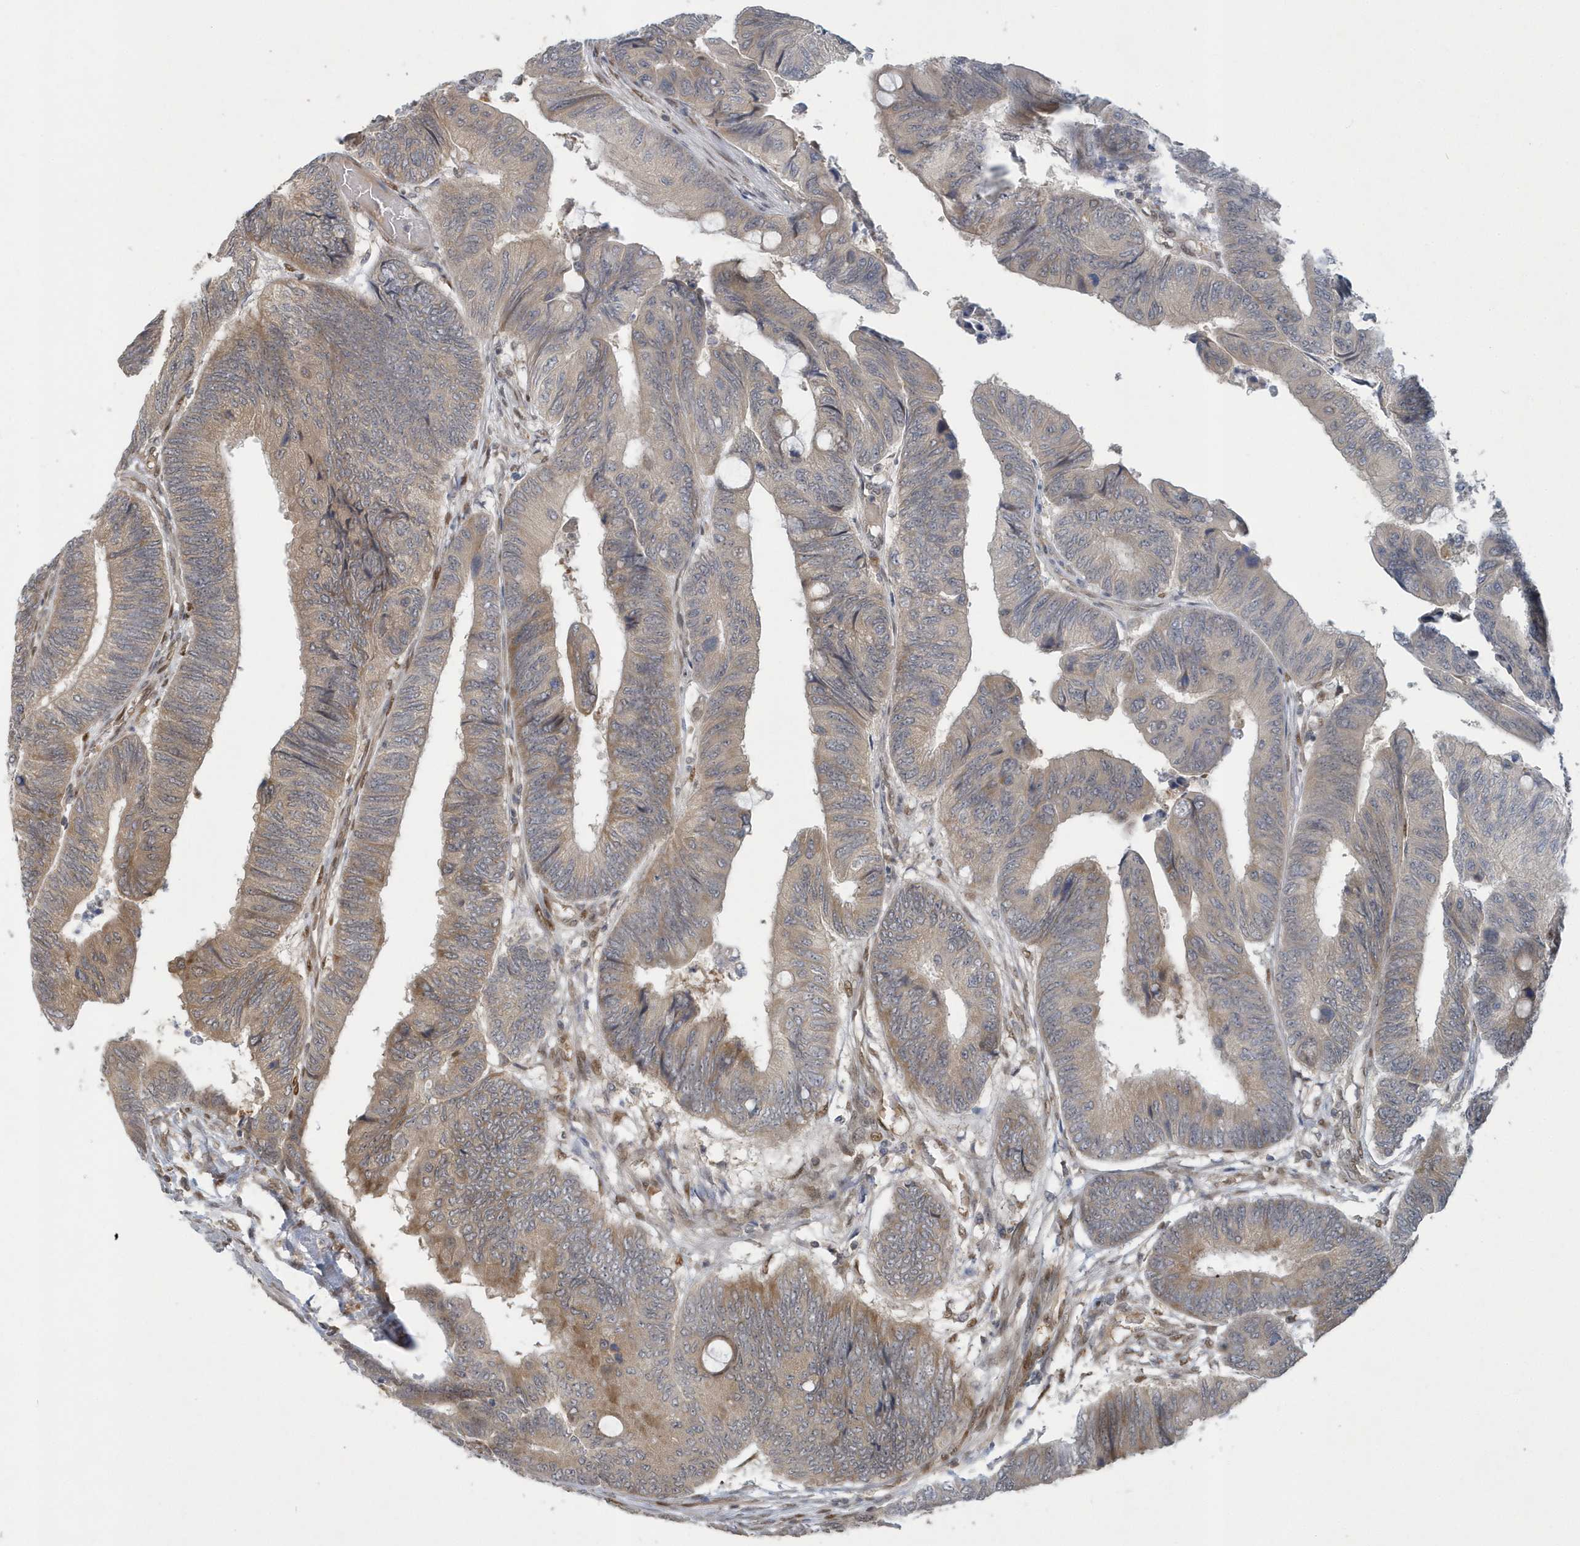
{"staining": {"intensity": "moderate", "quantity": "25%-75%", "location": "cytoplasmic/membranous"}, "tissue": "colorectal cancer", "cell_type": "Tumor cells", "image_type": "cancer", "snomed": [{"axis": "morphology", "description": "Normal tissue, NOS"}, {"axis": "morphology", "description": "Adenocarcinoma, NOS"}, {"axis": "topography", "description": "Rectum"}, {"axis": "topography", "description": "Peripheral nerve tissue"}], "caption": "The histopathology image demonstrates a brown stain indicating the presence of a protein in the cytoplasmic/membranous of tumor cells in colorectal cancer.", "gene": "ATG4A", "patient": {"sex": "male", "age": 92}}